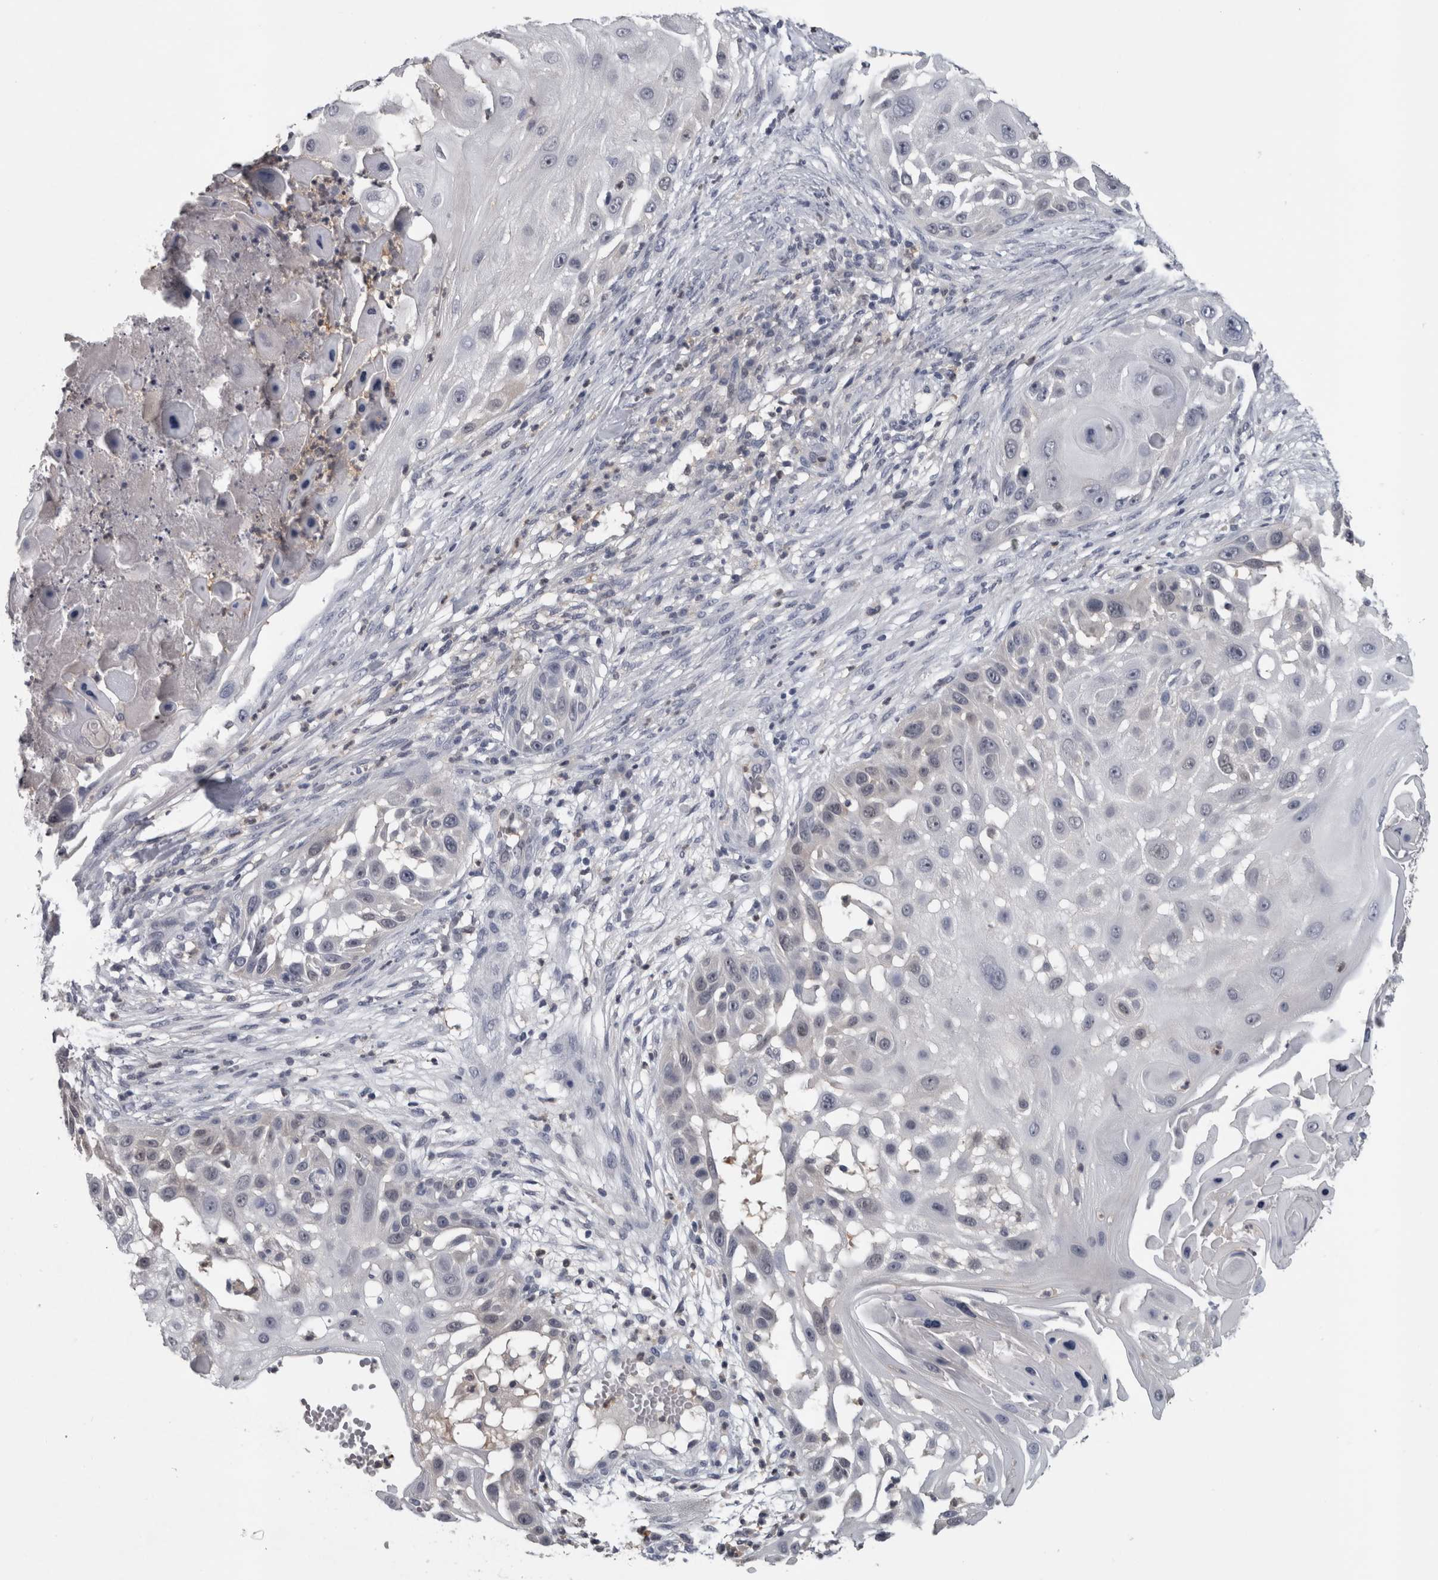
{"staining": {"intensity": "negative", "quantity": "none", "location": "none"}, "tissue": "skin cancer", "cell_type": "Tumor cells", "image_type": "cancer", "snomed": [{"axis": "morphology", "description": "Squamous cell carcinoma, NOS"}, {"axis": "topography", "description": "Skin"}], "caption": "The immunohistochemistry (IHC) image has no significant staining in tumor cells of skin cancer (squamous cell carcinoma) tissue. The staining was performed using DAB (3,3'-diaminobenzidine) to visualize the protein expression in brown, while the nuclei were stained in blue with hematoxylin (Magnification: 20x).", "gene": "NAPRT", "patient": {"sex": "female", "age": 44}}